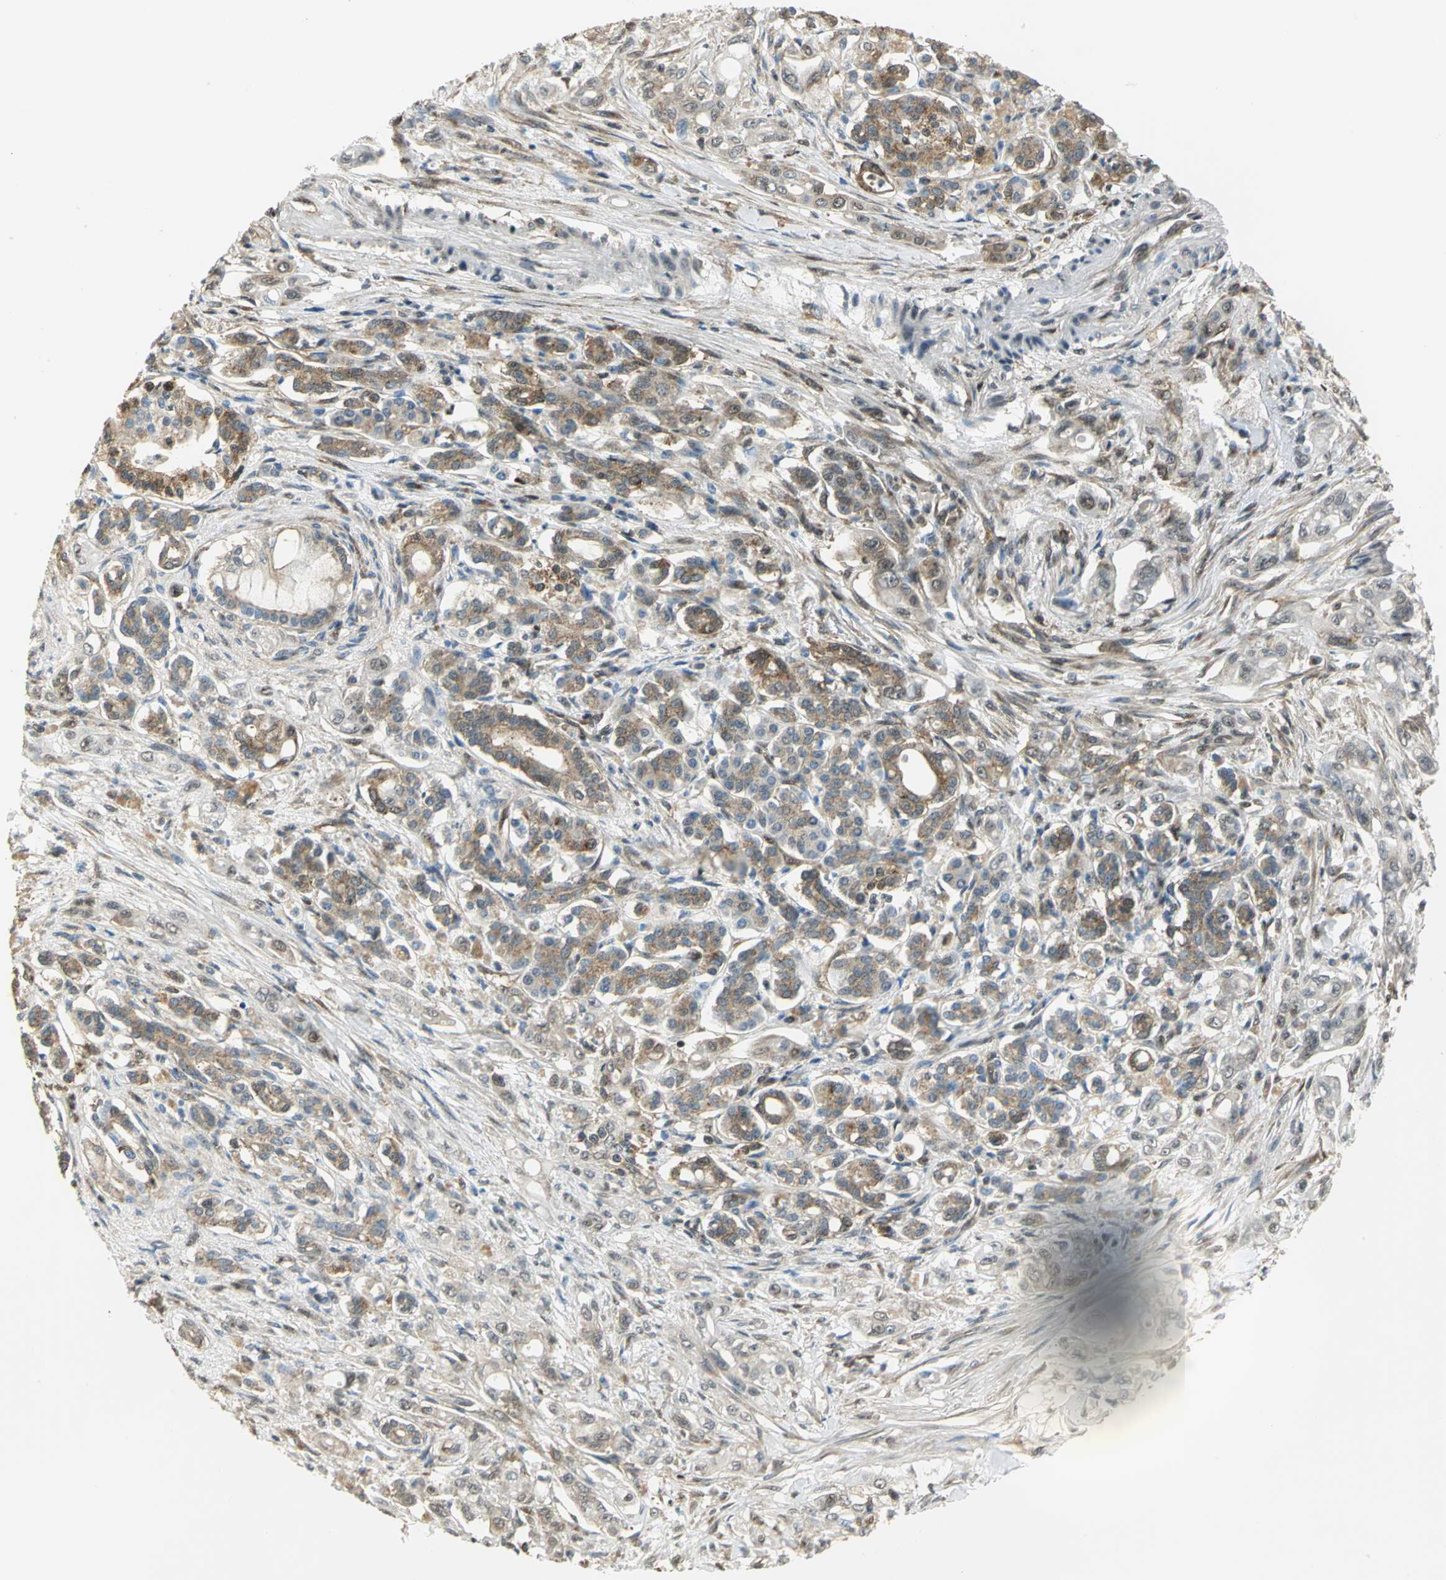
{"staining": {"intensity": "moderate", "quantity": ">75%", "location": "cytoplasmic/membranous"}, "tissue": "pancreatic cancer", "cell_type": "Tumor cells", "image_type": "cancer", "snomed": [{"axis": "morphology", "description": "Normal tissue, NOS"}, {"axis": "topography", "description": "Pancreas"}], "caption": "Tumor cells show medium levels of moderate cytoplasmic/membranous staining in about >75% of cells in human pancreatic cancer. (Stains: DAB (3,3'-diaminobenzidine) in brown, nuclei in blue, Microscopy: brightfield microscopy at high magnification).", "gene": "DDX5", "patient": {"sex": "male", "age": 42}}